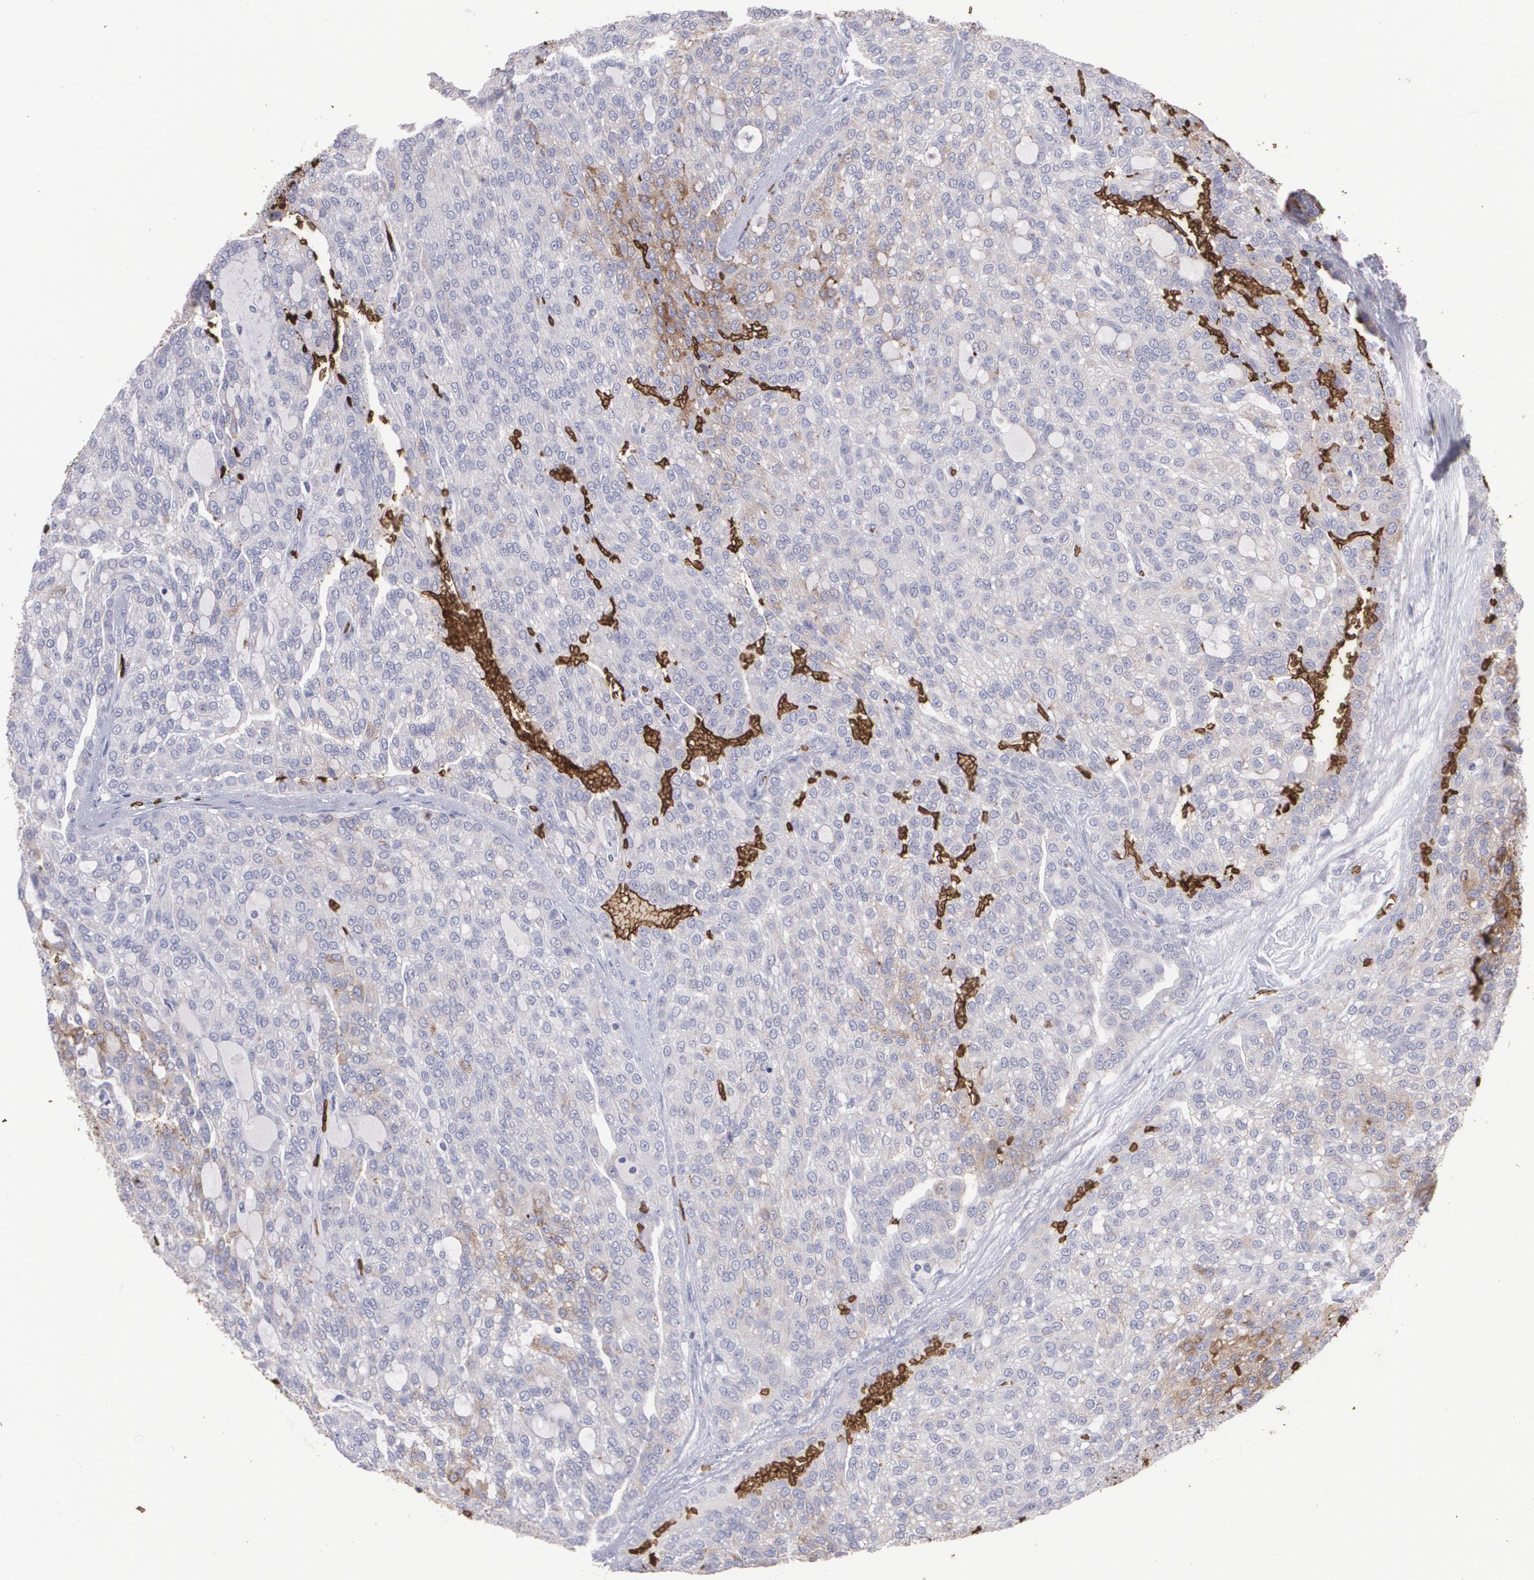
{"staining": {"intensity": "weak", "quantity": "<25%", "location": "cytoplasmic/membranous"}, "tissue": "renal cancer", "cell_type": "Tumor cells", "image_type": "cancer", "snomed": [{"axis": "morphology", "description": "Adenocarcinoma, NOS"}, {"axis": "topography", "description": "Kidney"}], "caption": "The immunohistochemistry (IHC) micrograph has no significant positivity in tumor cells of adenocarcinoma (renal) tissue. (Stains: DAB (3,3'-diaminobenzidine) immunohistochemistry with hematoxylin counter stain, Microscopy: brightfield microscopy at high magnification).", "gene": "SLC2A1", "patient": {"sex": "male", "age": 63}}